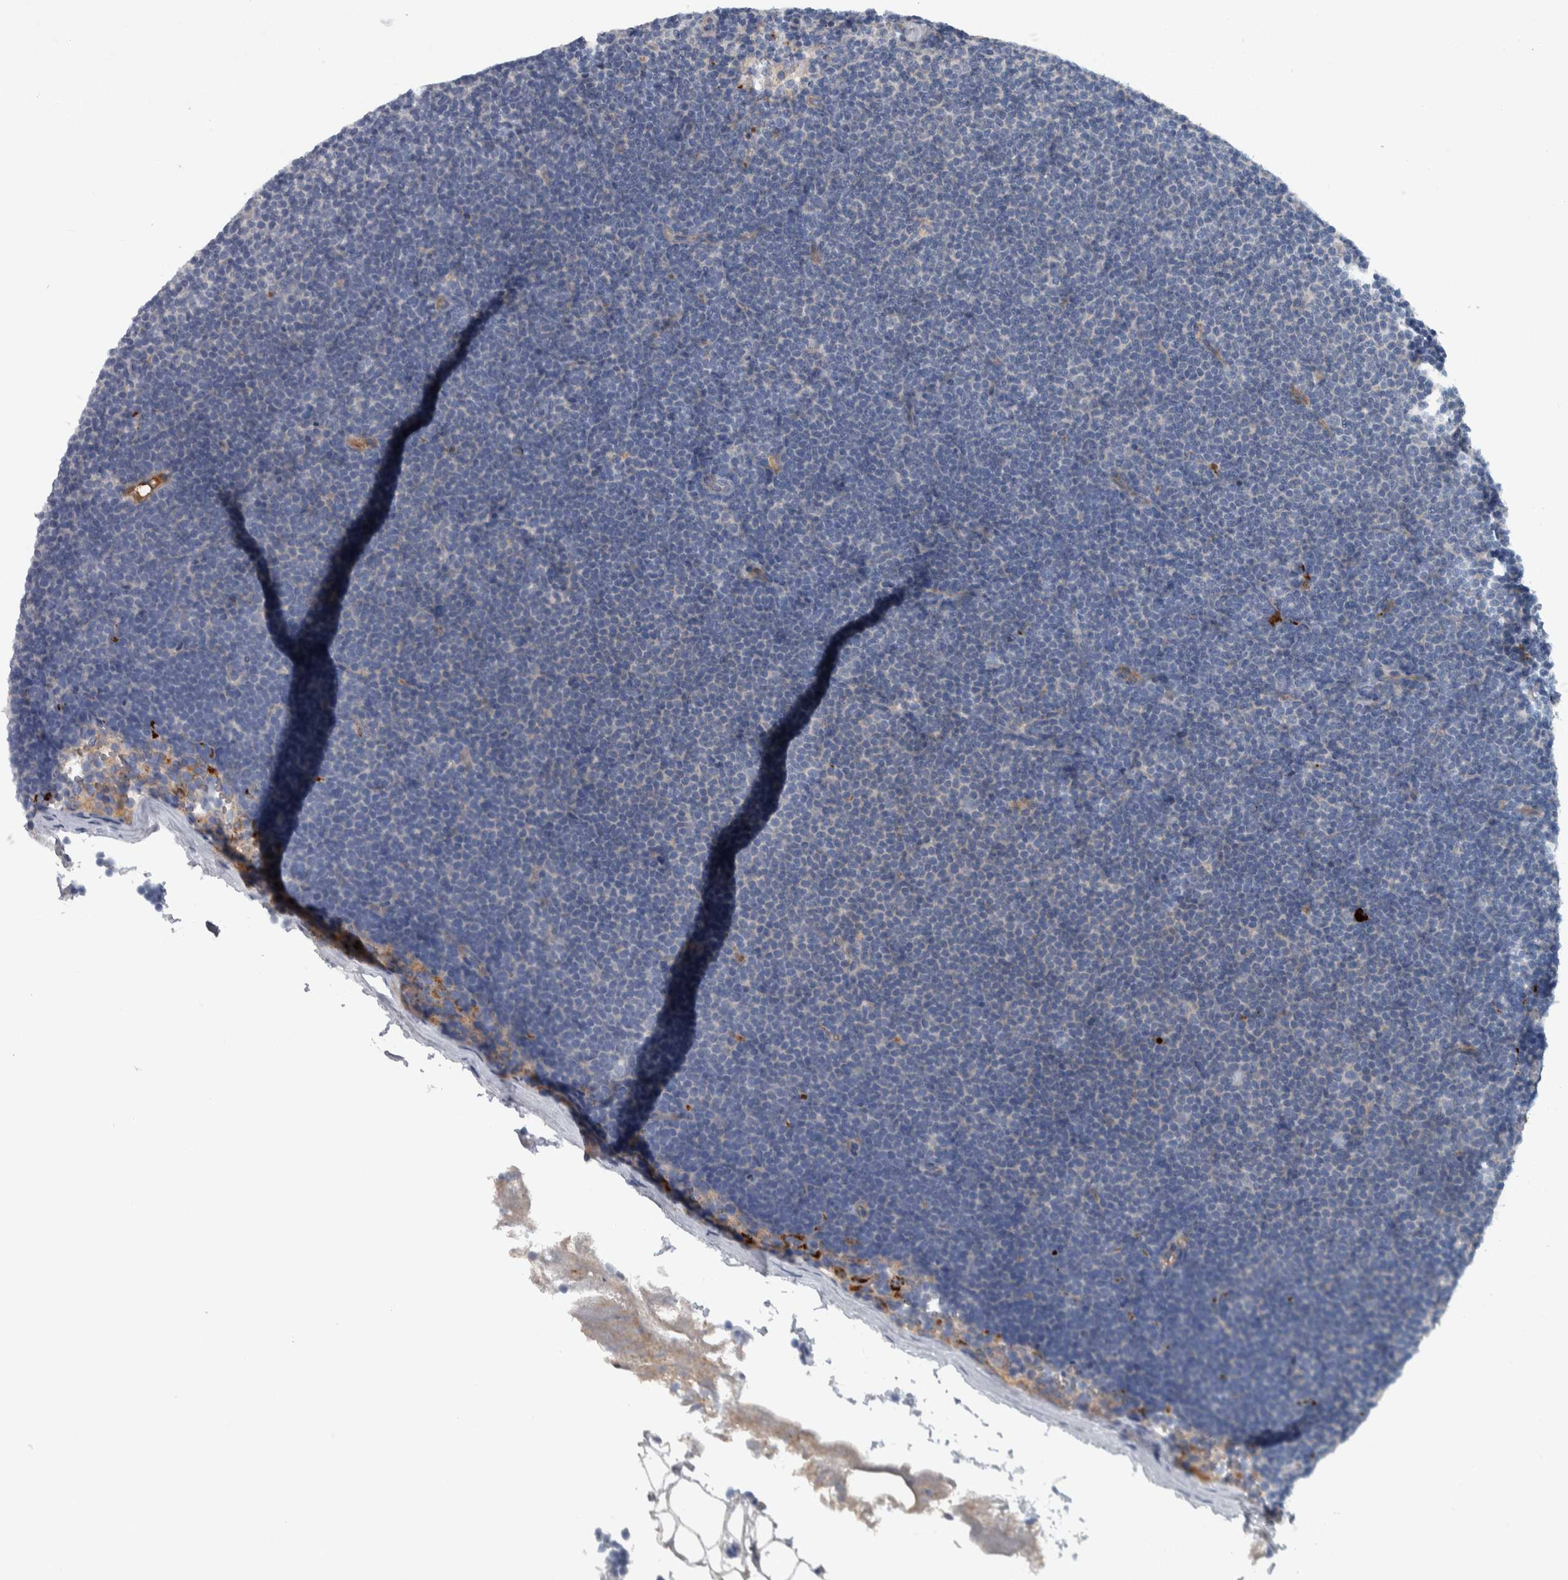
{"staining": {"intensity": "negative", "quantity": "none", "location": "none"}, "tissue": "lymphoma", "cell_type": "Tumor cells", "image_type": "cancer", "snomed": [{"axis": "morphology", "description": "Malignant lymphoma, non-Hodgkin's type, Low grade"}, {"axis": "topography", "description": "Lymph node"}], "caption": "Immunohistochemical staining of human lymphoma exhibits no significant staining in tumor cells.", "gene": "SERPINC1", "patient": {"sex": "female", "age": 53}}